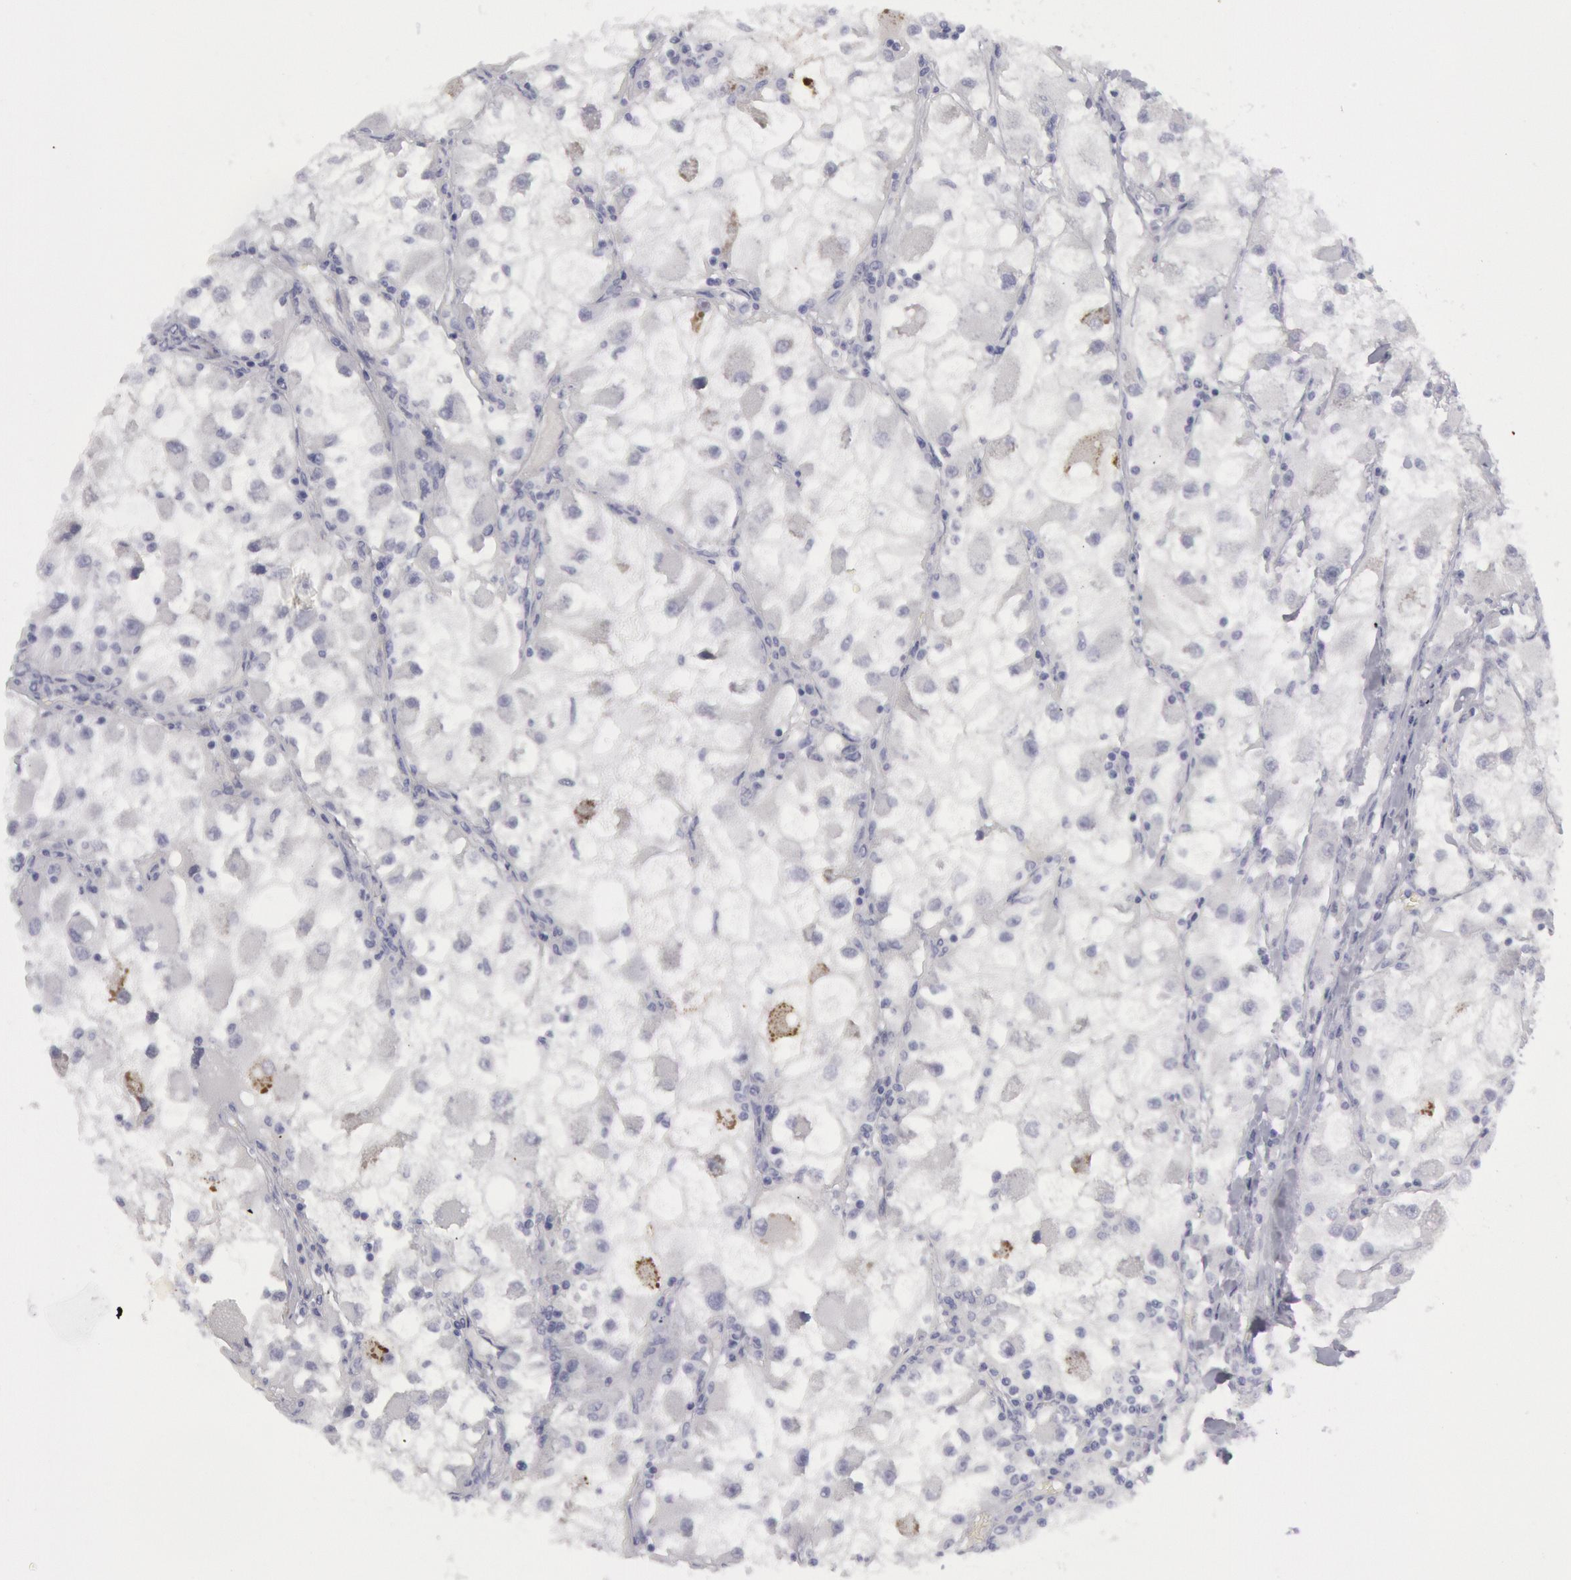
{"staining": {"intensity": "weak", "quantity": "<25%", "location": "cytoplasmic/membranous"}, "tissue": "renal cancer", "cell_type": "Tumor cells", "image_type": "cancer", "snomed": [{"axis": "morphology", "description": "Adenocarcinoma, NOS"}, {"axis": "topography", "description": "Kidney"}], "caption": "Tumor cells are negative for protein expression in human renal adenocarcinoma.", "gene": "FHL1", "patient": {"sex": "female", "age": 73}}